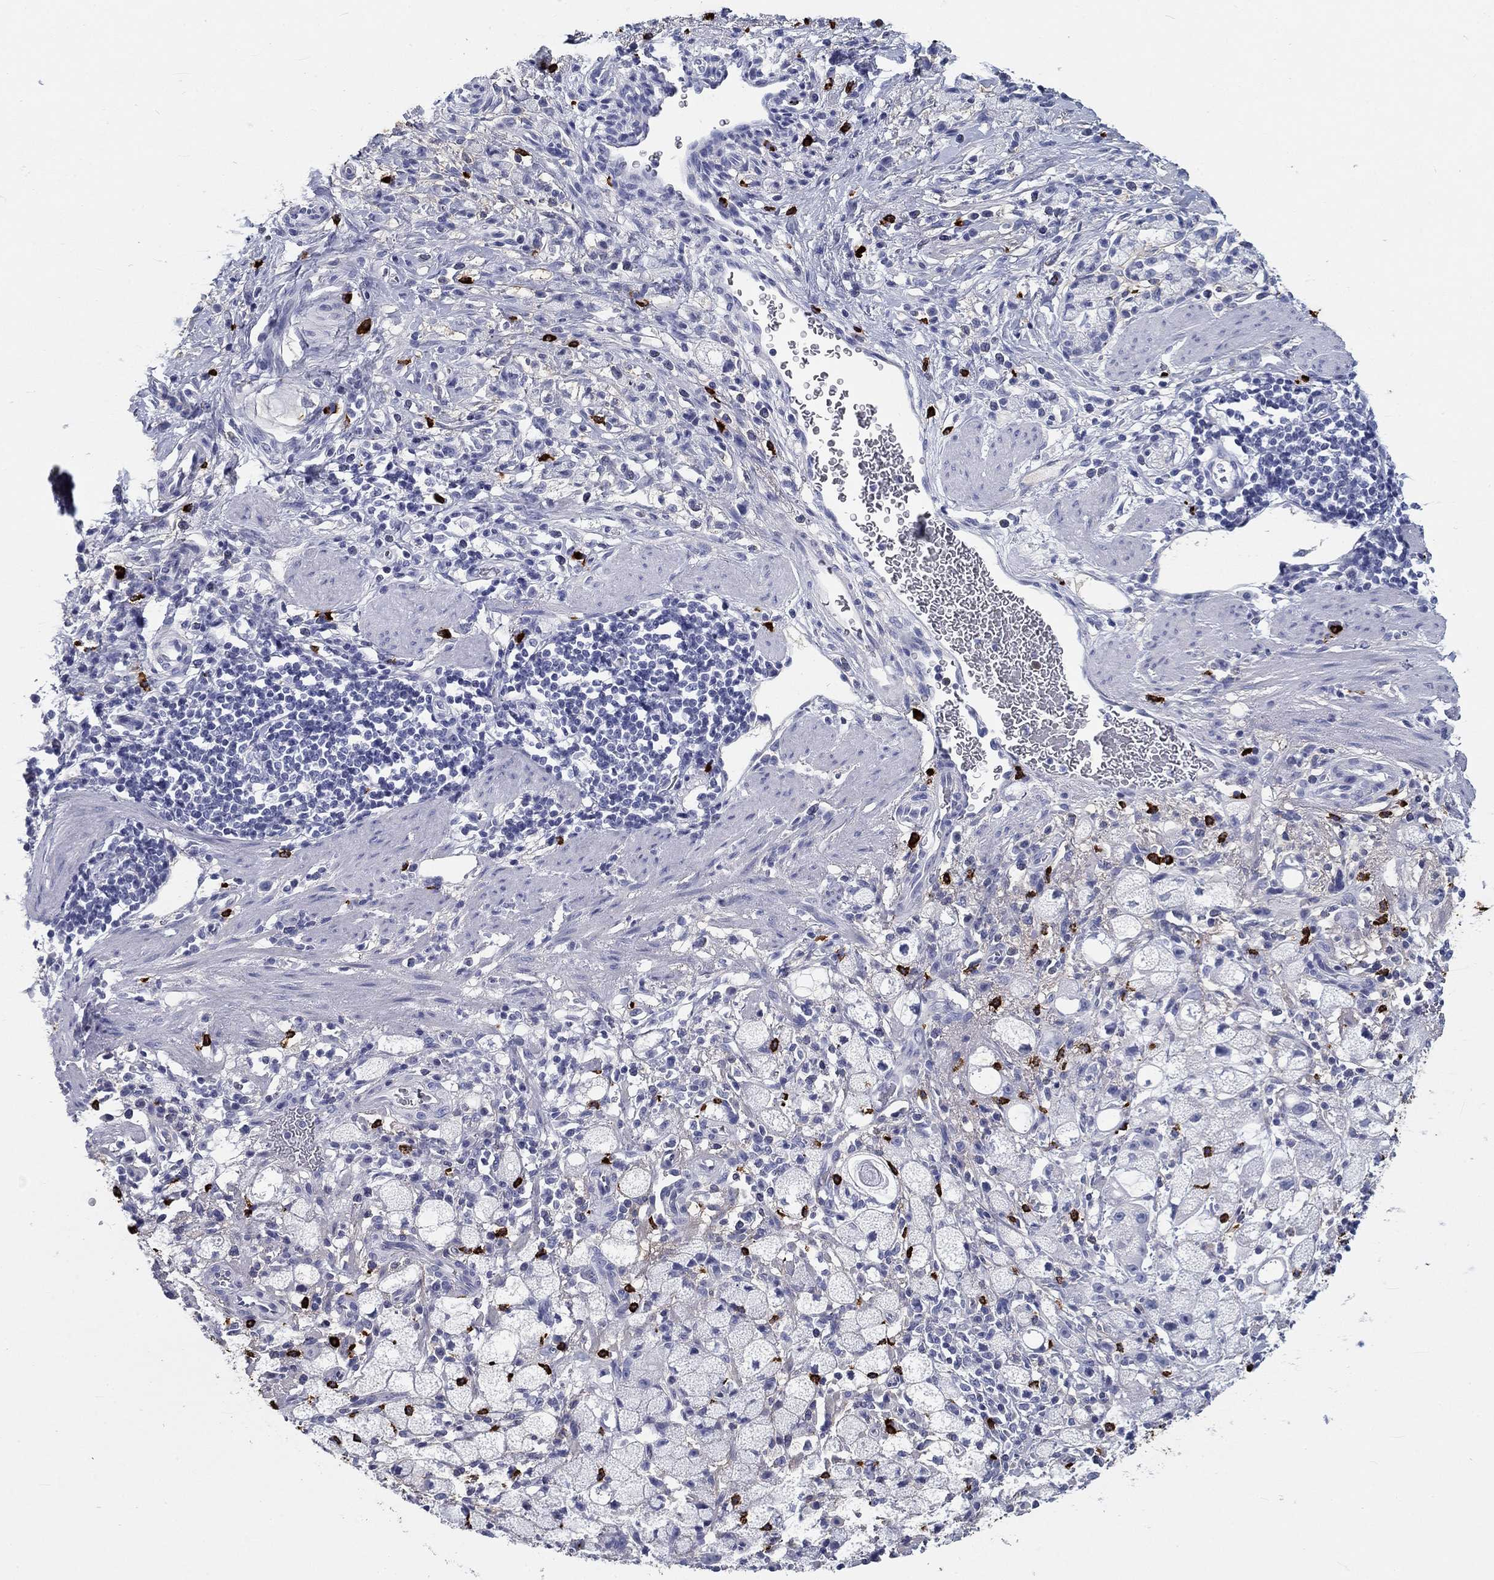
{"staining": {"intensity": "negative", "quantity": "none", "location": "none"}, "tissue": "stomach cancer", "cell_type": "Tumor cells", "image_type": "cancer", "snomed": [{"axis": "morphology", "description": "Adenocarcinoma, NOS"}, {"axis": "topography", "description": "Stomach"}], "caption": "Immunohistochemistry (IHC) micrograph of neoplastic tissue: stomach cancer stained with DAB demonstrates no significant protein expression in tumor cells.", "gene": "CD40LG", "patient": {"sex": "male", "age": 58}}